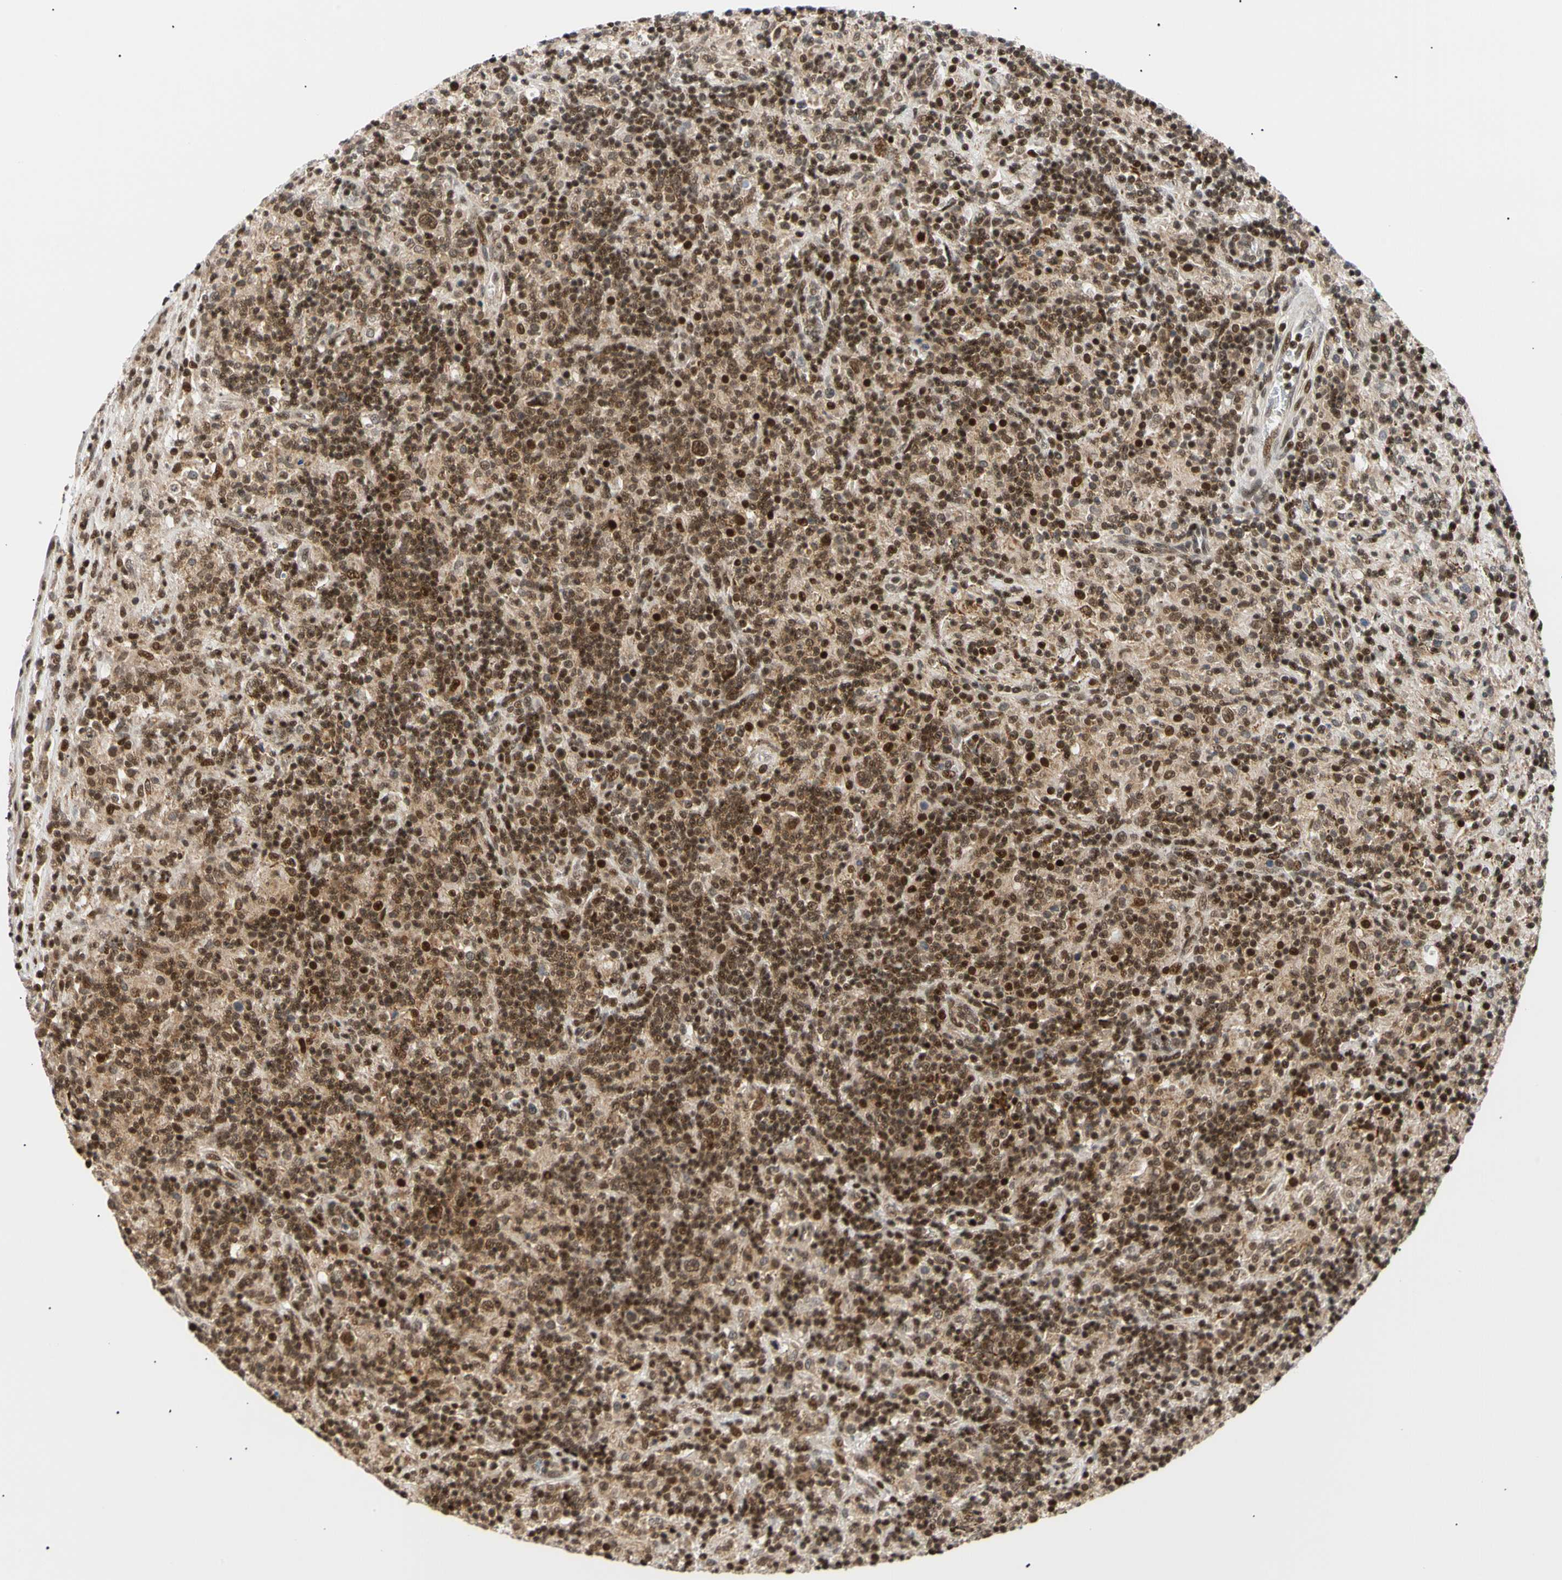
{"staining": {"intensity": "strong", "quantity": ">75%", "location": "nuclear"}, "tissue": "lymphoma", "cell_type": "Tumor cells", "image_type": "cancer", "snomed": [{"axis": "morphology", "description": "Hodgkin's disease, NOS"}, {"axis": "topography", "description": "Lymph node"}], "caption": "Protein staining demonstrates strong nuclear staining in about >75% of tumor cells in Hodgkin's disease.", "gene": "E2F1", "patient": {"sex": "male", "age": 70}}